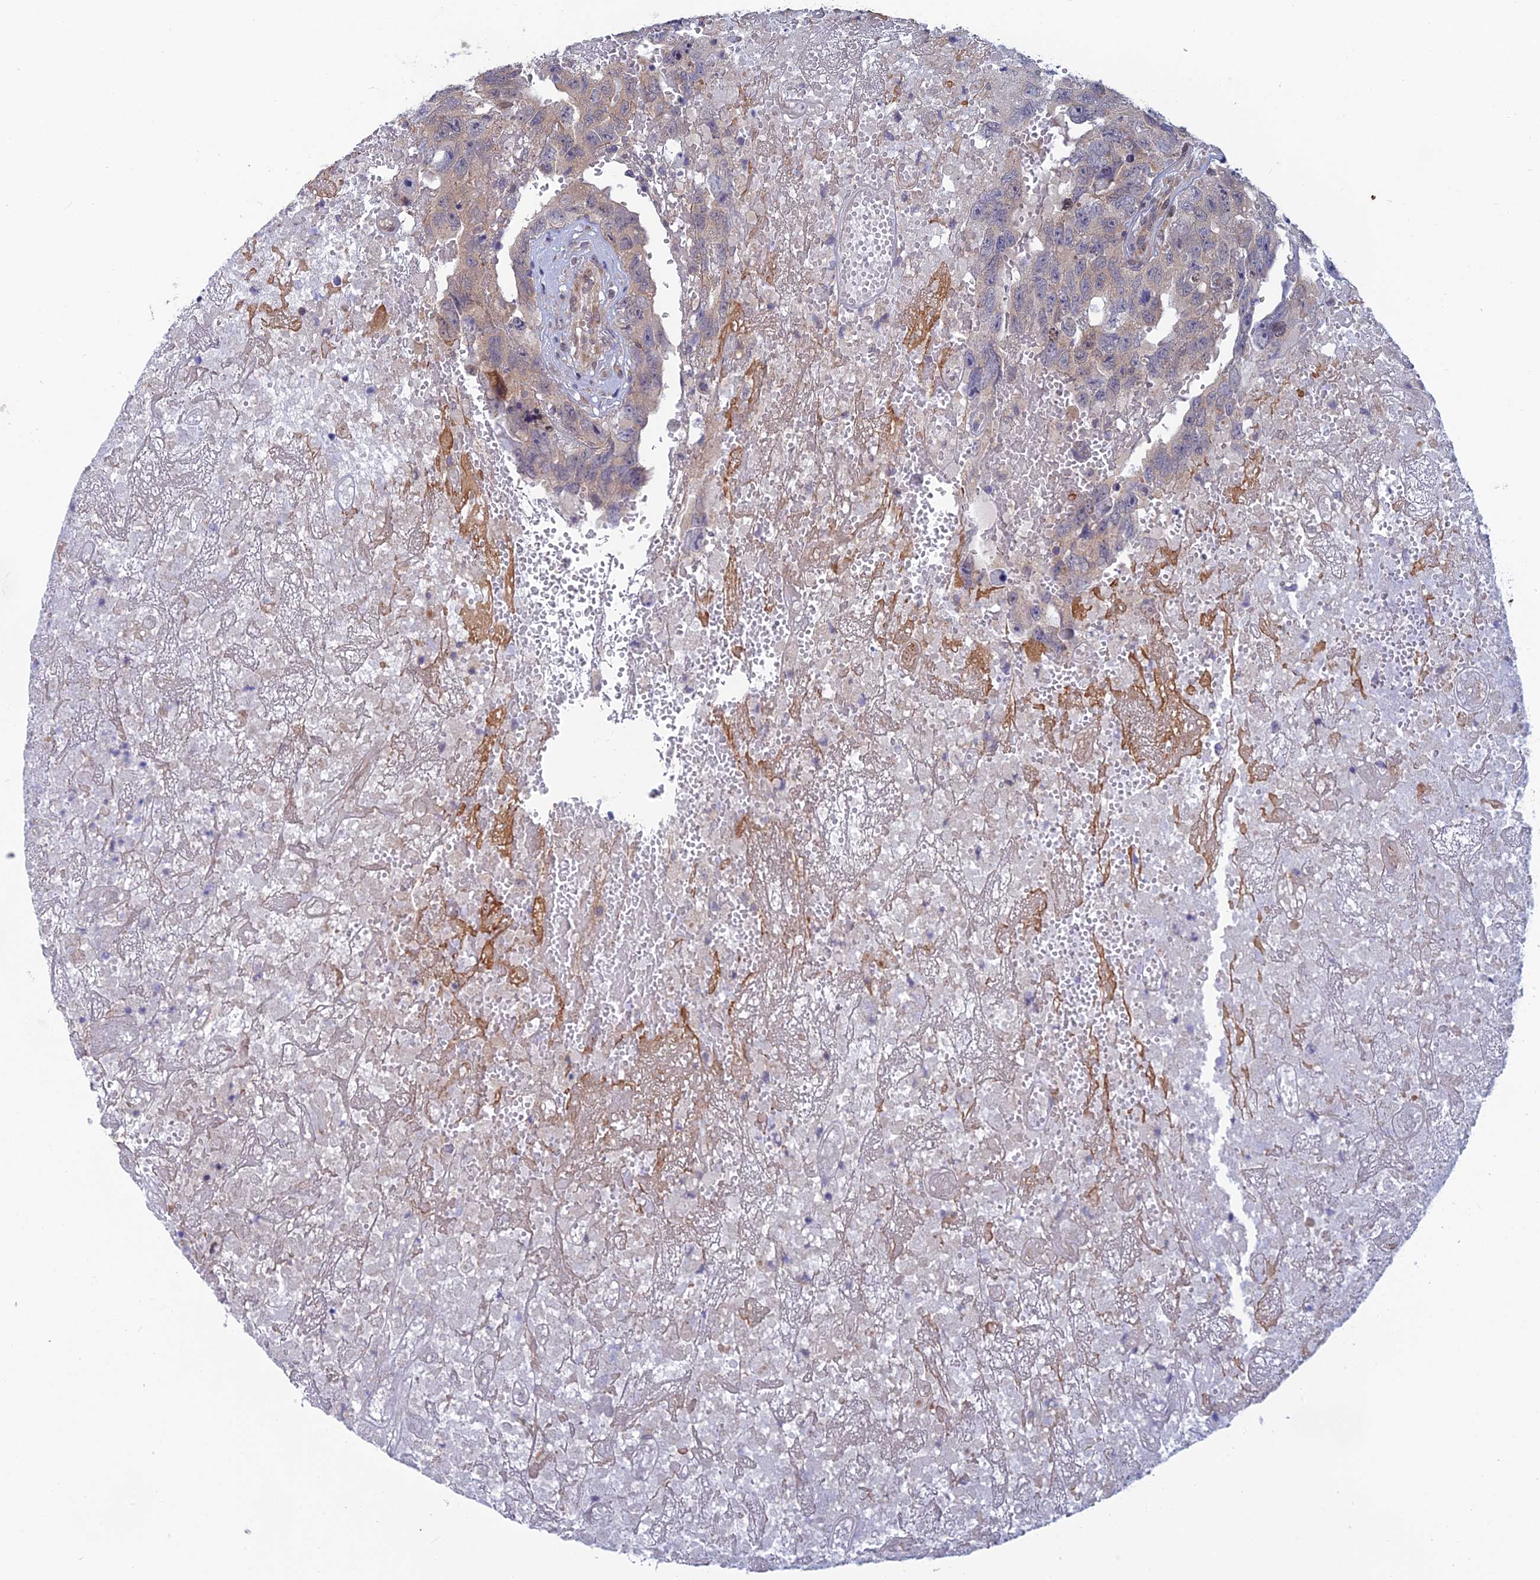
{"staining": {"intensity": "weak", "quantity": "<25%", "location": "cytoplasmic/membranous"}, "tissue": "testis cancer", "cell_type": "Tumor cells", "image_type": "cancer", "snomed": [{"axis": "morphology", "description": "Carcinoma, Embryonal, NOS"}, {"axis": "topography", "description": "Testis"}], "caption": "DAB immunohistochemical staining of embryonal carcinoma (testis) exhibits no significant positivity in tumor cells.", "gene": "SRA1", "patient": {"sex": "male", "age": 45}}